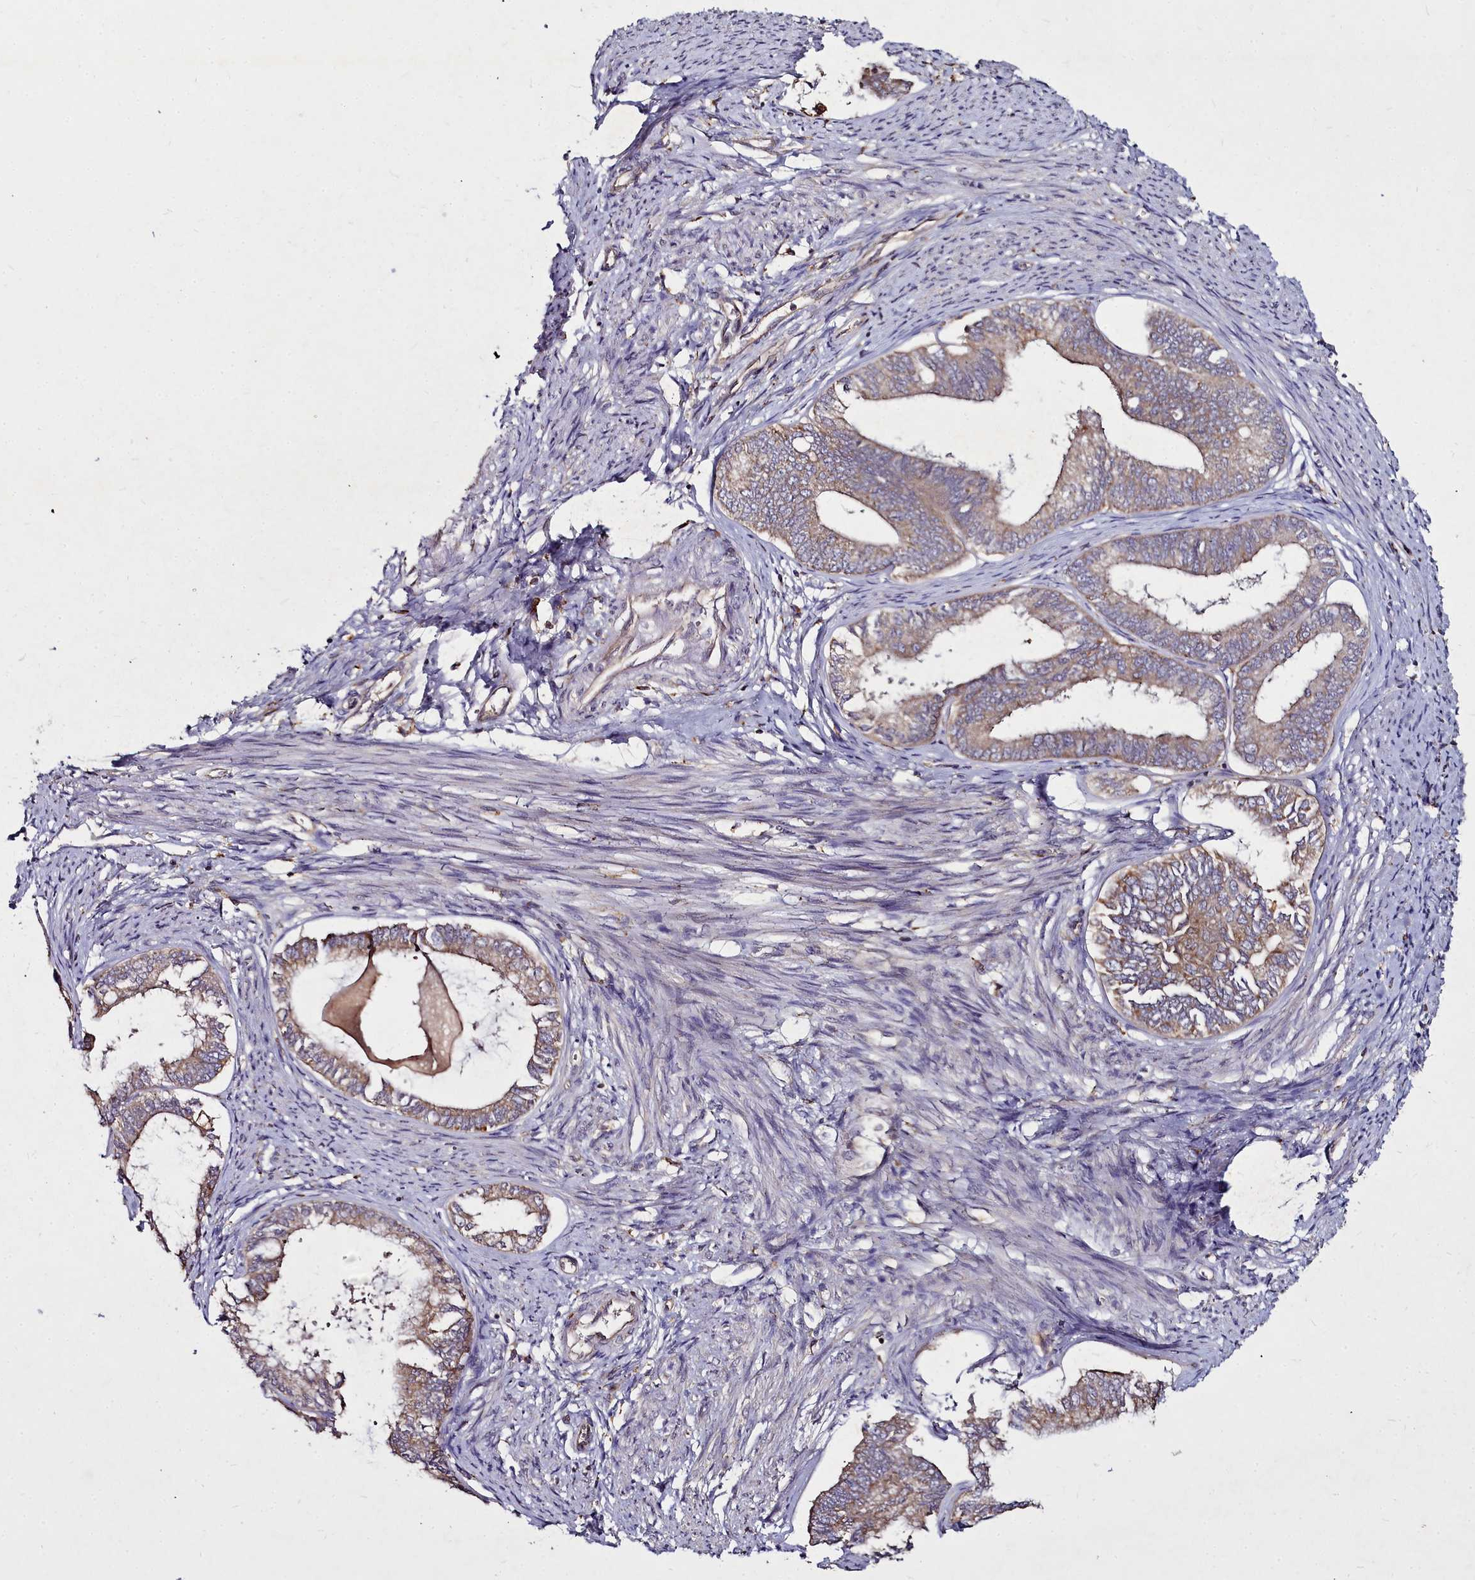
{"staining": {"intensity": "moderate", "quantity": "25%-75%", "location": "cytoplasmic/membranous"}, "tissue": "endometrial cancer", "cell_type": "Tumor cells", "image_type": "cancer", "snomed": [{"axis": "morphology", "description": "Adenocarcinoma, NOS"}, {"axis": "topography", "description": "Endometrium"}], "caption": "Tumor cells demonstrate moderate cytoplasmic/membranous staining in about 25%-75% of cells in endometrial cancer (adenocarcinoma).", "gene": "NCKAP1L", "patient": {"sex": "female", "age": 86}}